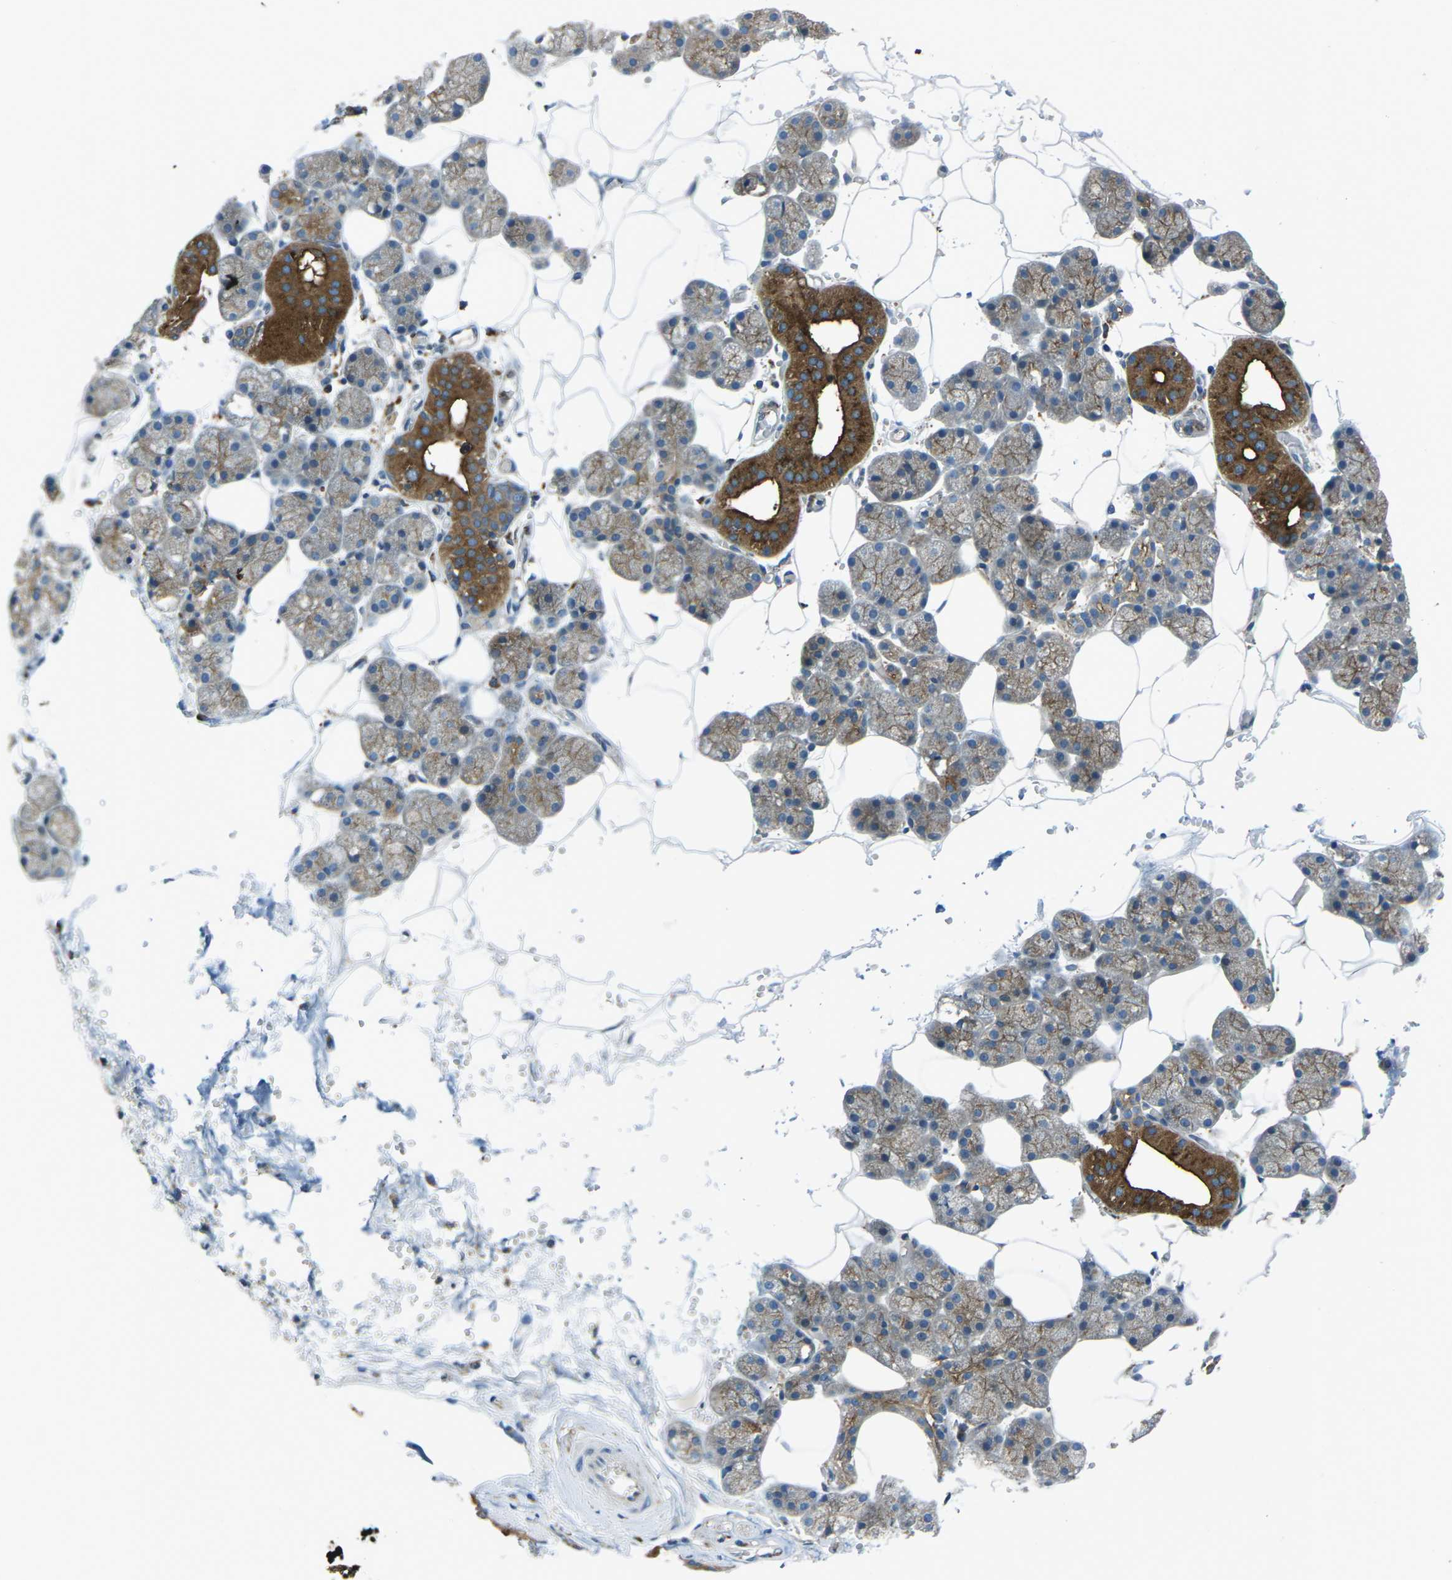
{"staining": {"intensity": "moderate", "quantity": ">75%", "location": "cytoplasmic/membranous"}, "tissue": "salivary gland", "cell_type": "Glandular cells", "image_type": "normal", "snomed": [{"axis": "morphology", "description": "Normal tissue, NOS"}, {"axis": "topography", "description": "Salivary gland"}], "caption": "Immunohistochemical staining of unremarkable salivary gland displays moderate cytoplasmic/membranous protein expression in about >75% of glandular cells.", "gene": "CDK17", "patient": {"sex": "male", "age": 62}}